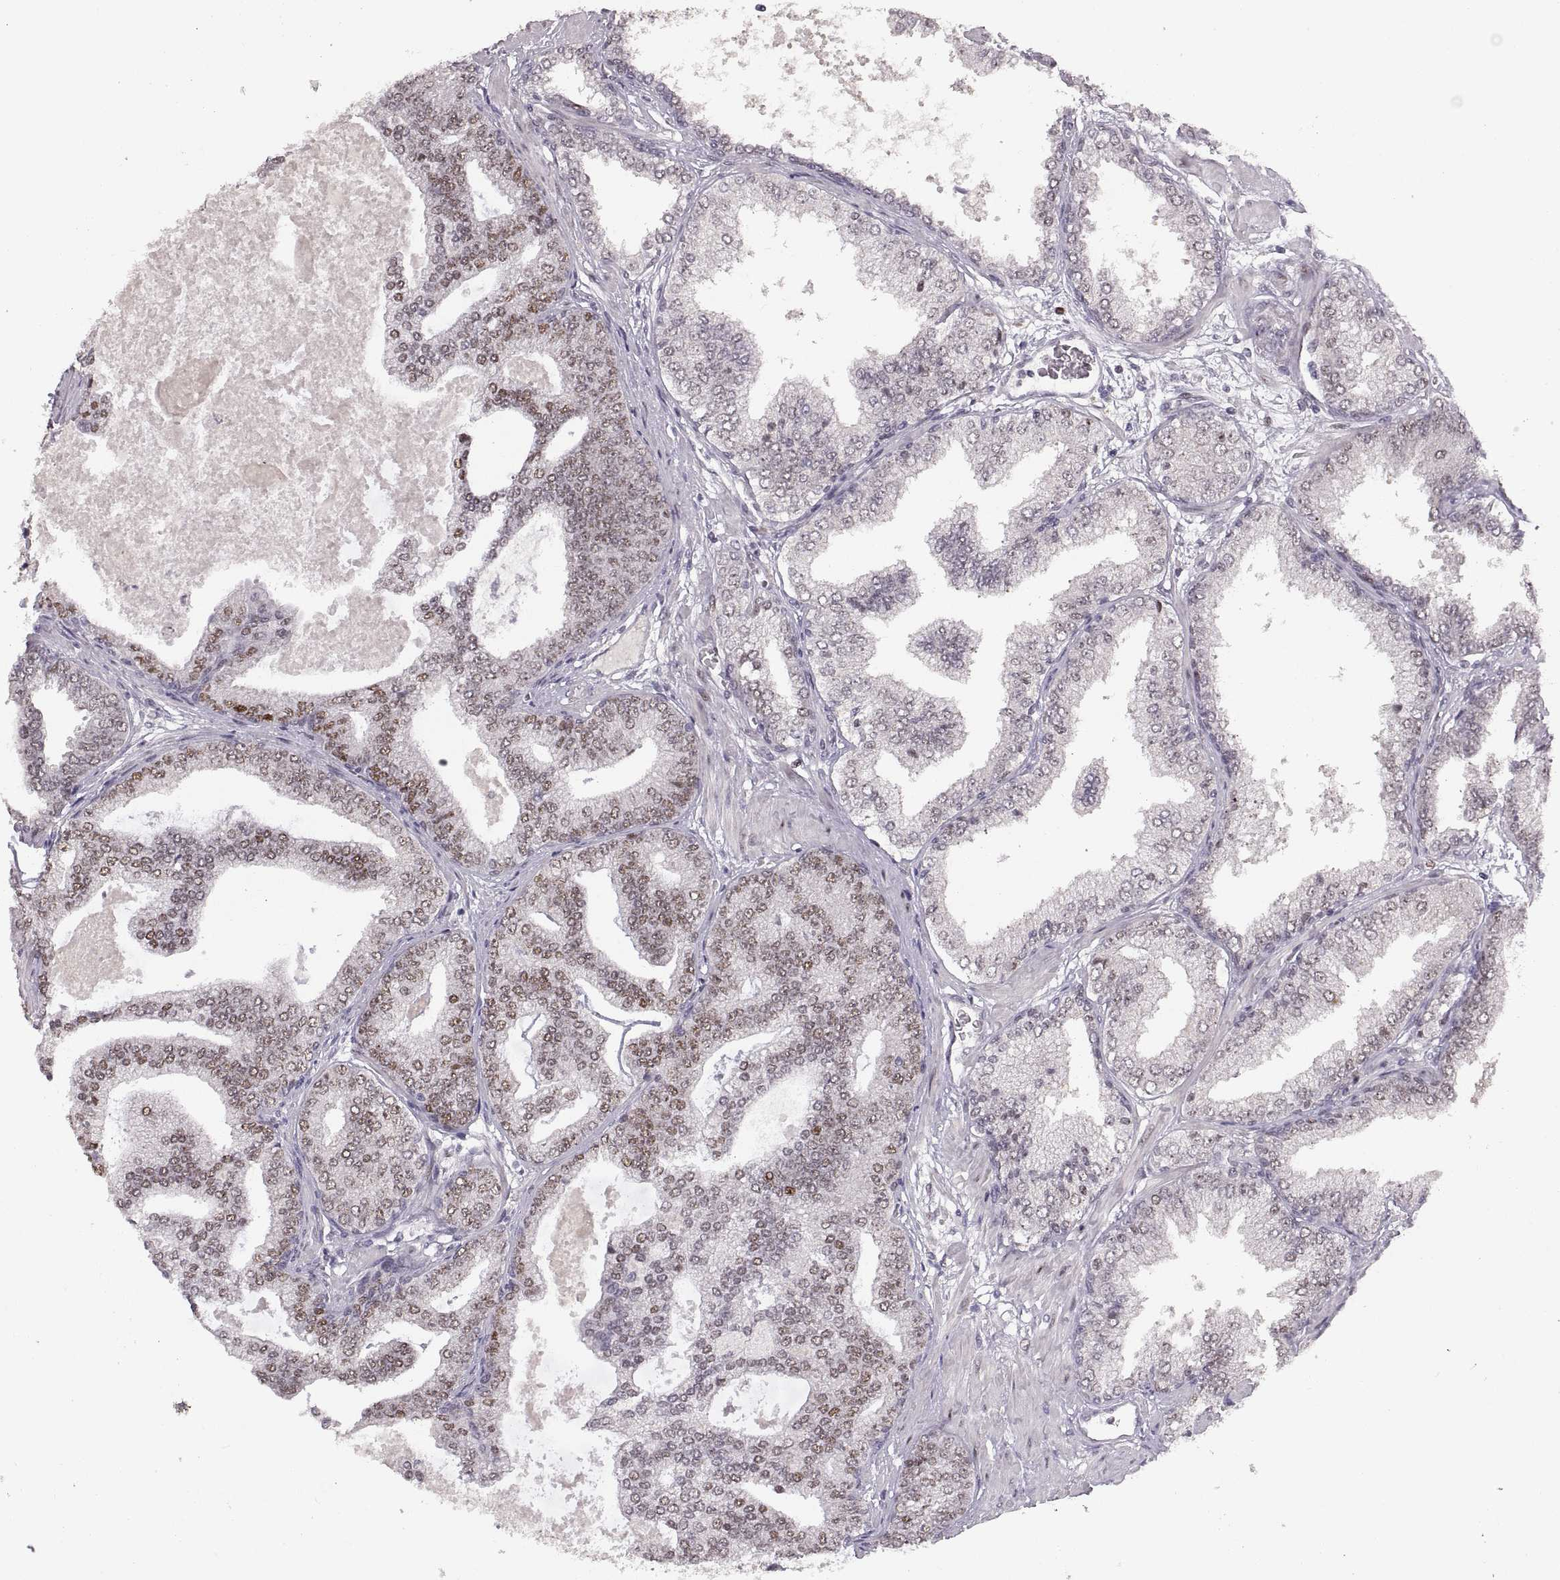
{"staining": {"intensity": "strong", "quantity": "<25%", "location": "nuclear"}, "tissue": "prostate cancer", "cell_type": "Tumor cells", "image_type": "cancer", "snomed": [{"axis": "morphology", "description": "Adenocarcinoma, NOS"}, {"axis": "topography", "description": "Prostate"}], "caption": "Prostate adenocarcinoma tissue displays strong nuclear expression in approximately <25% of tumor cells, visualized by immunohistochemistry.", "gene": "SNAI1", "patient": {"sex": "male", "age": 64}}